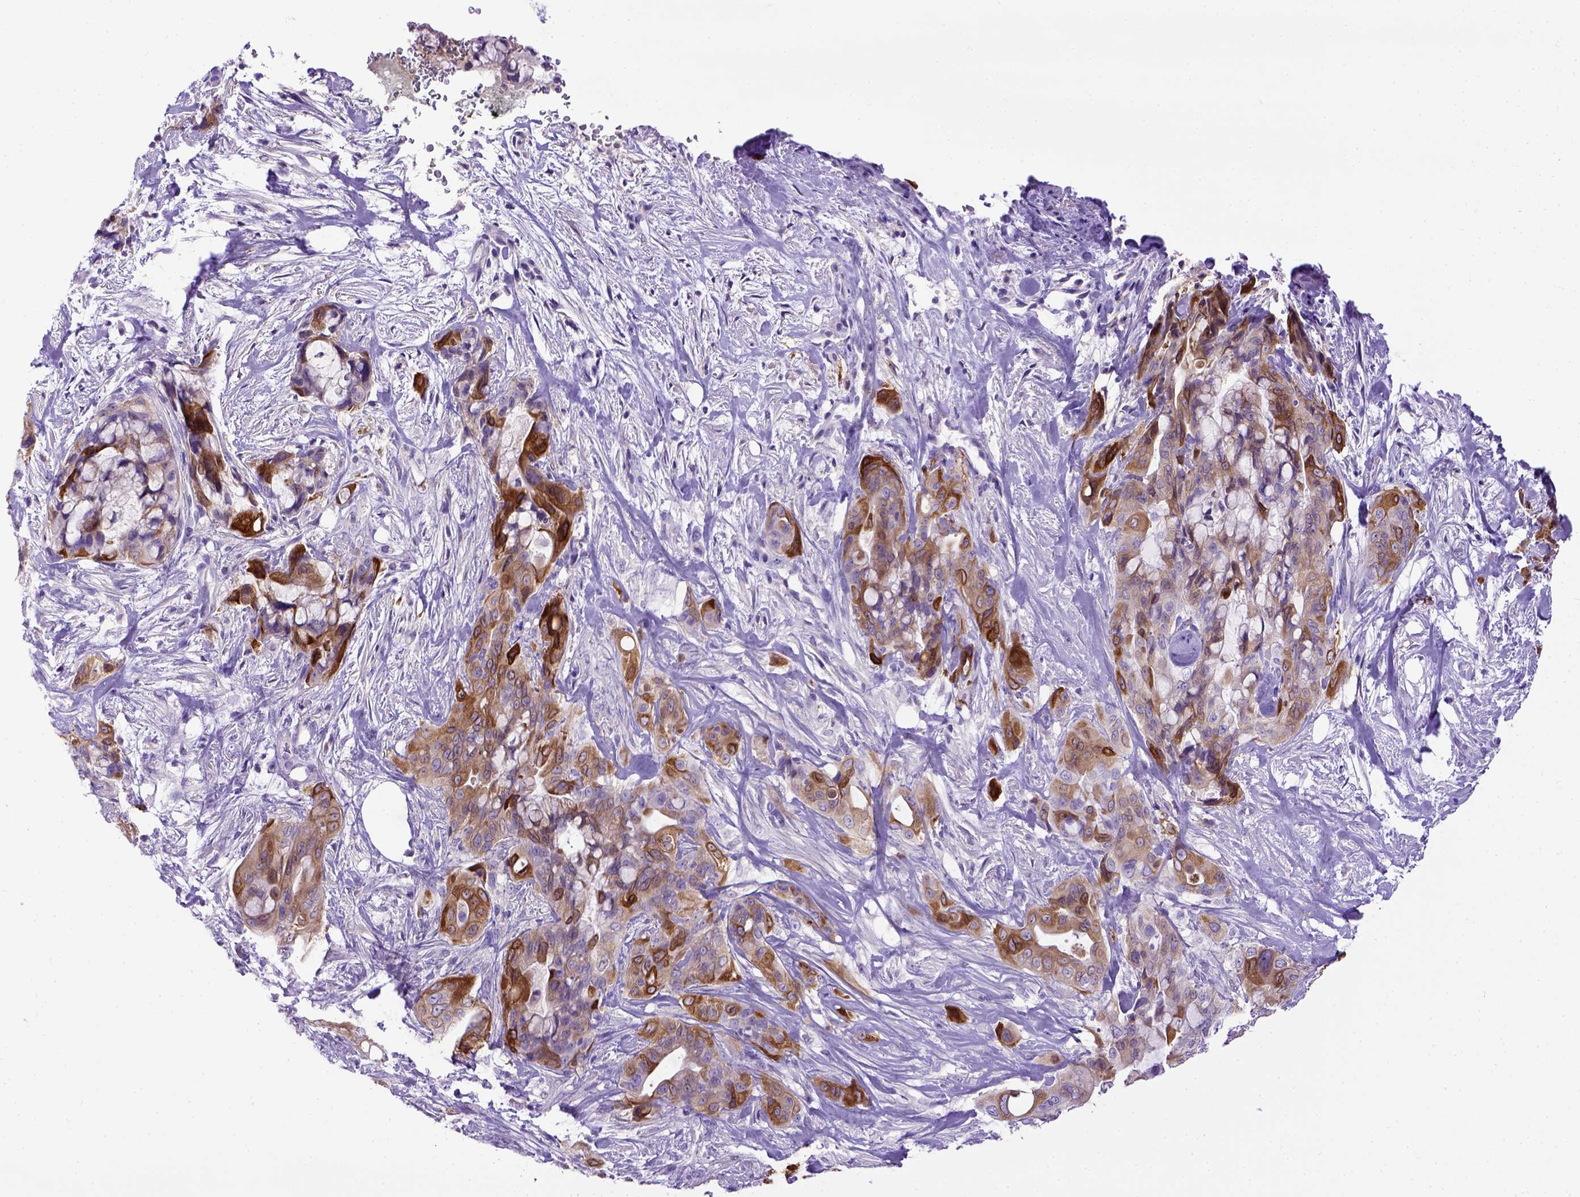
{"staining": {"intensity": "moderate", "quantity": ">75%", "location": "cytoplasmic/membranous"}, "tissue": "pancreatic cancer", "cell_type": "Tumor cells", "image_type": "cancer", "snomed": [{"axis": "morphology", "description": "Adenocarcinoma, NOS"}, {"axis": "topography", "description": "Pancreas"}], "caption": "This is an image of IHC staining of pancreatic cancer (adenocarcinoma), which shows moderate positivity in the cytoplasmic/membranous of tumor cells.", "gene": "PTGES", "patient": {"sex": "male", "age": 71}}